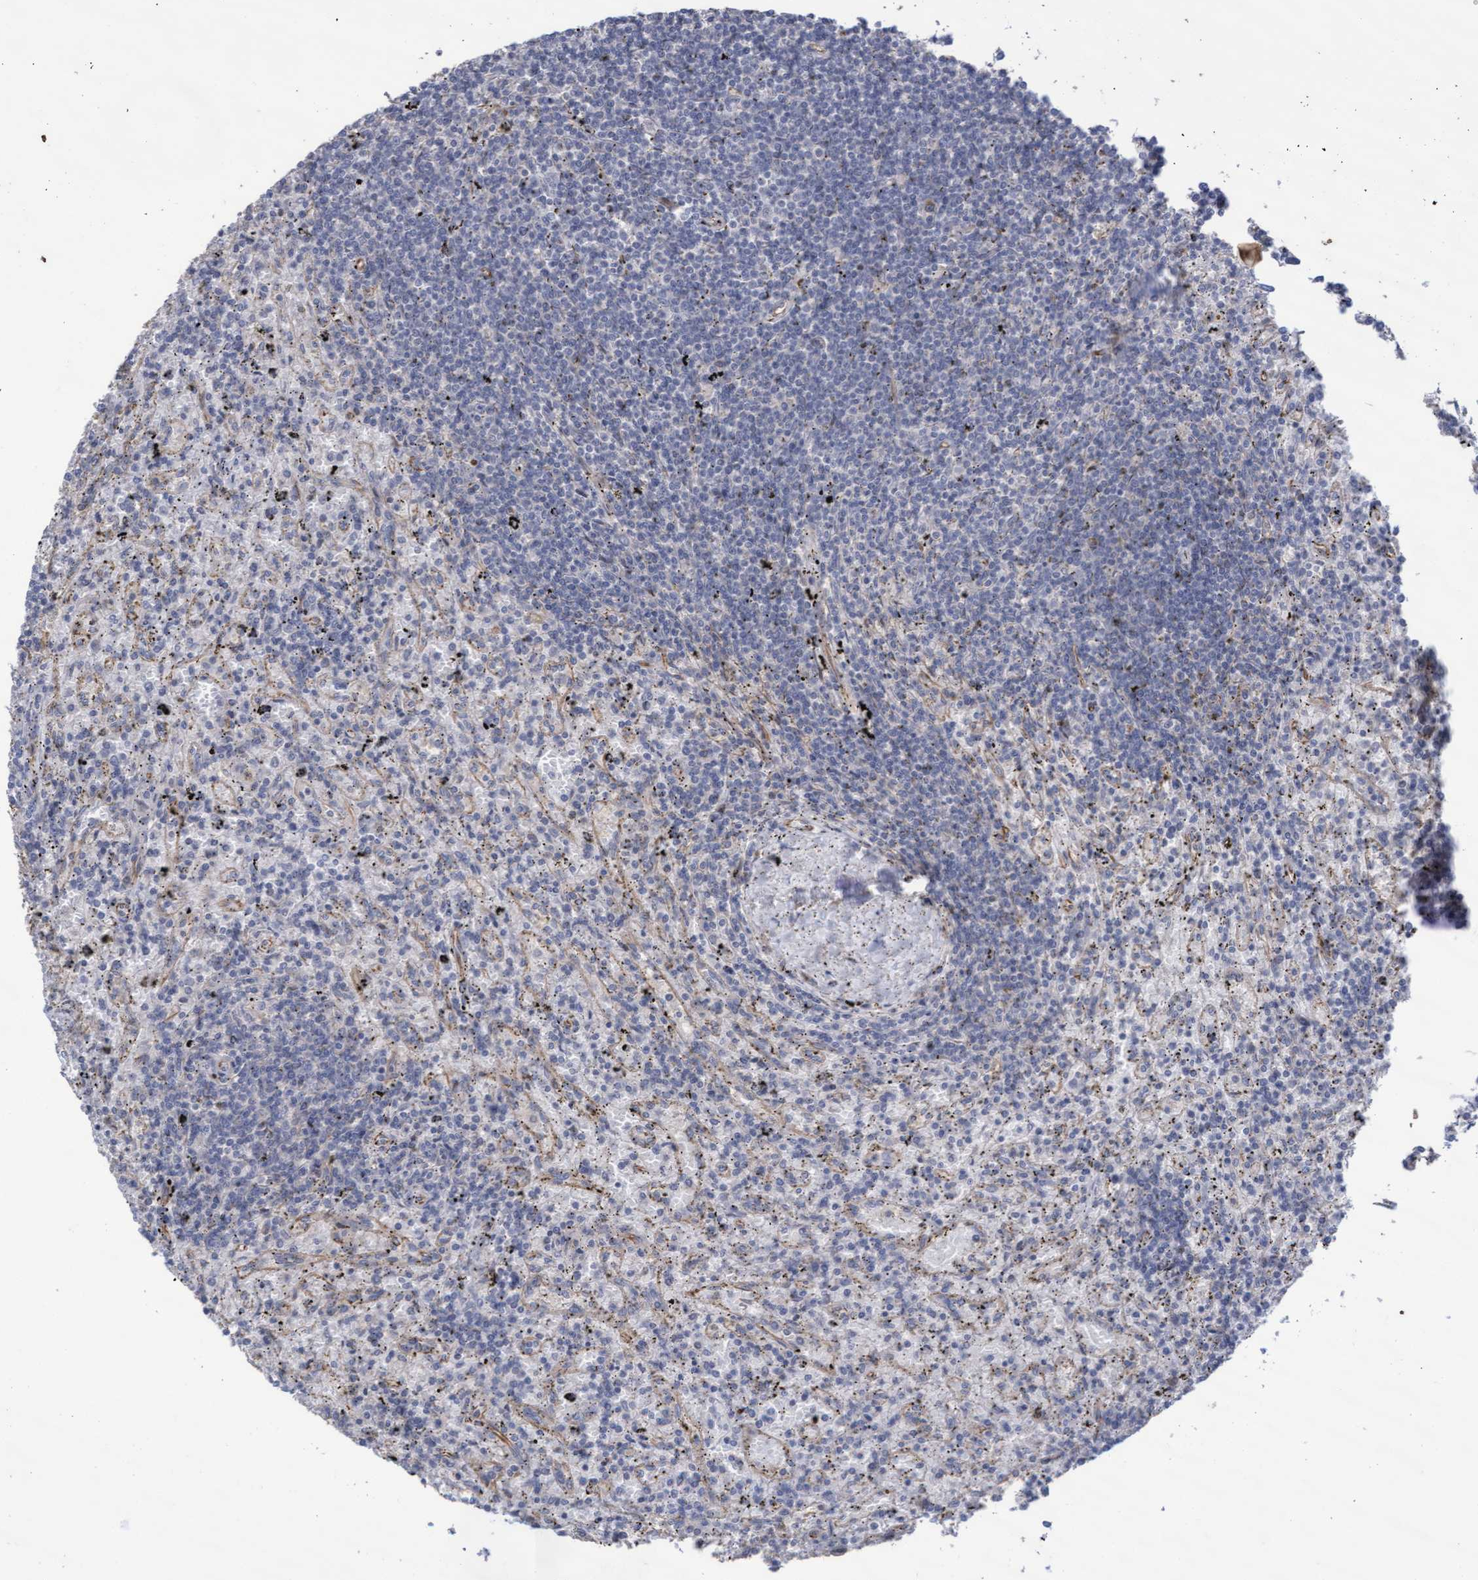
{"staining": {"intensity": "negative", "quantity": "none", "location": "none"}, "tissue": "lymphoma", "cell_type": "Tumor cells", "image_type": "cancer", "snomed": [{"axis": "morphology", "description": "Malignant lymphoma, non-Hodgkin's type, Low grade"}, {"axis": "topography", "description": "Spleen"}], "caption": "A high-resolution image shows IHC staining of lymphoma, which demonstrates no significant positivity in tumor cells.", "gene": "KRT24", "patient": {"sex": "male", "age": 76}}